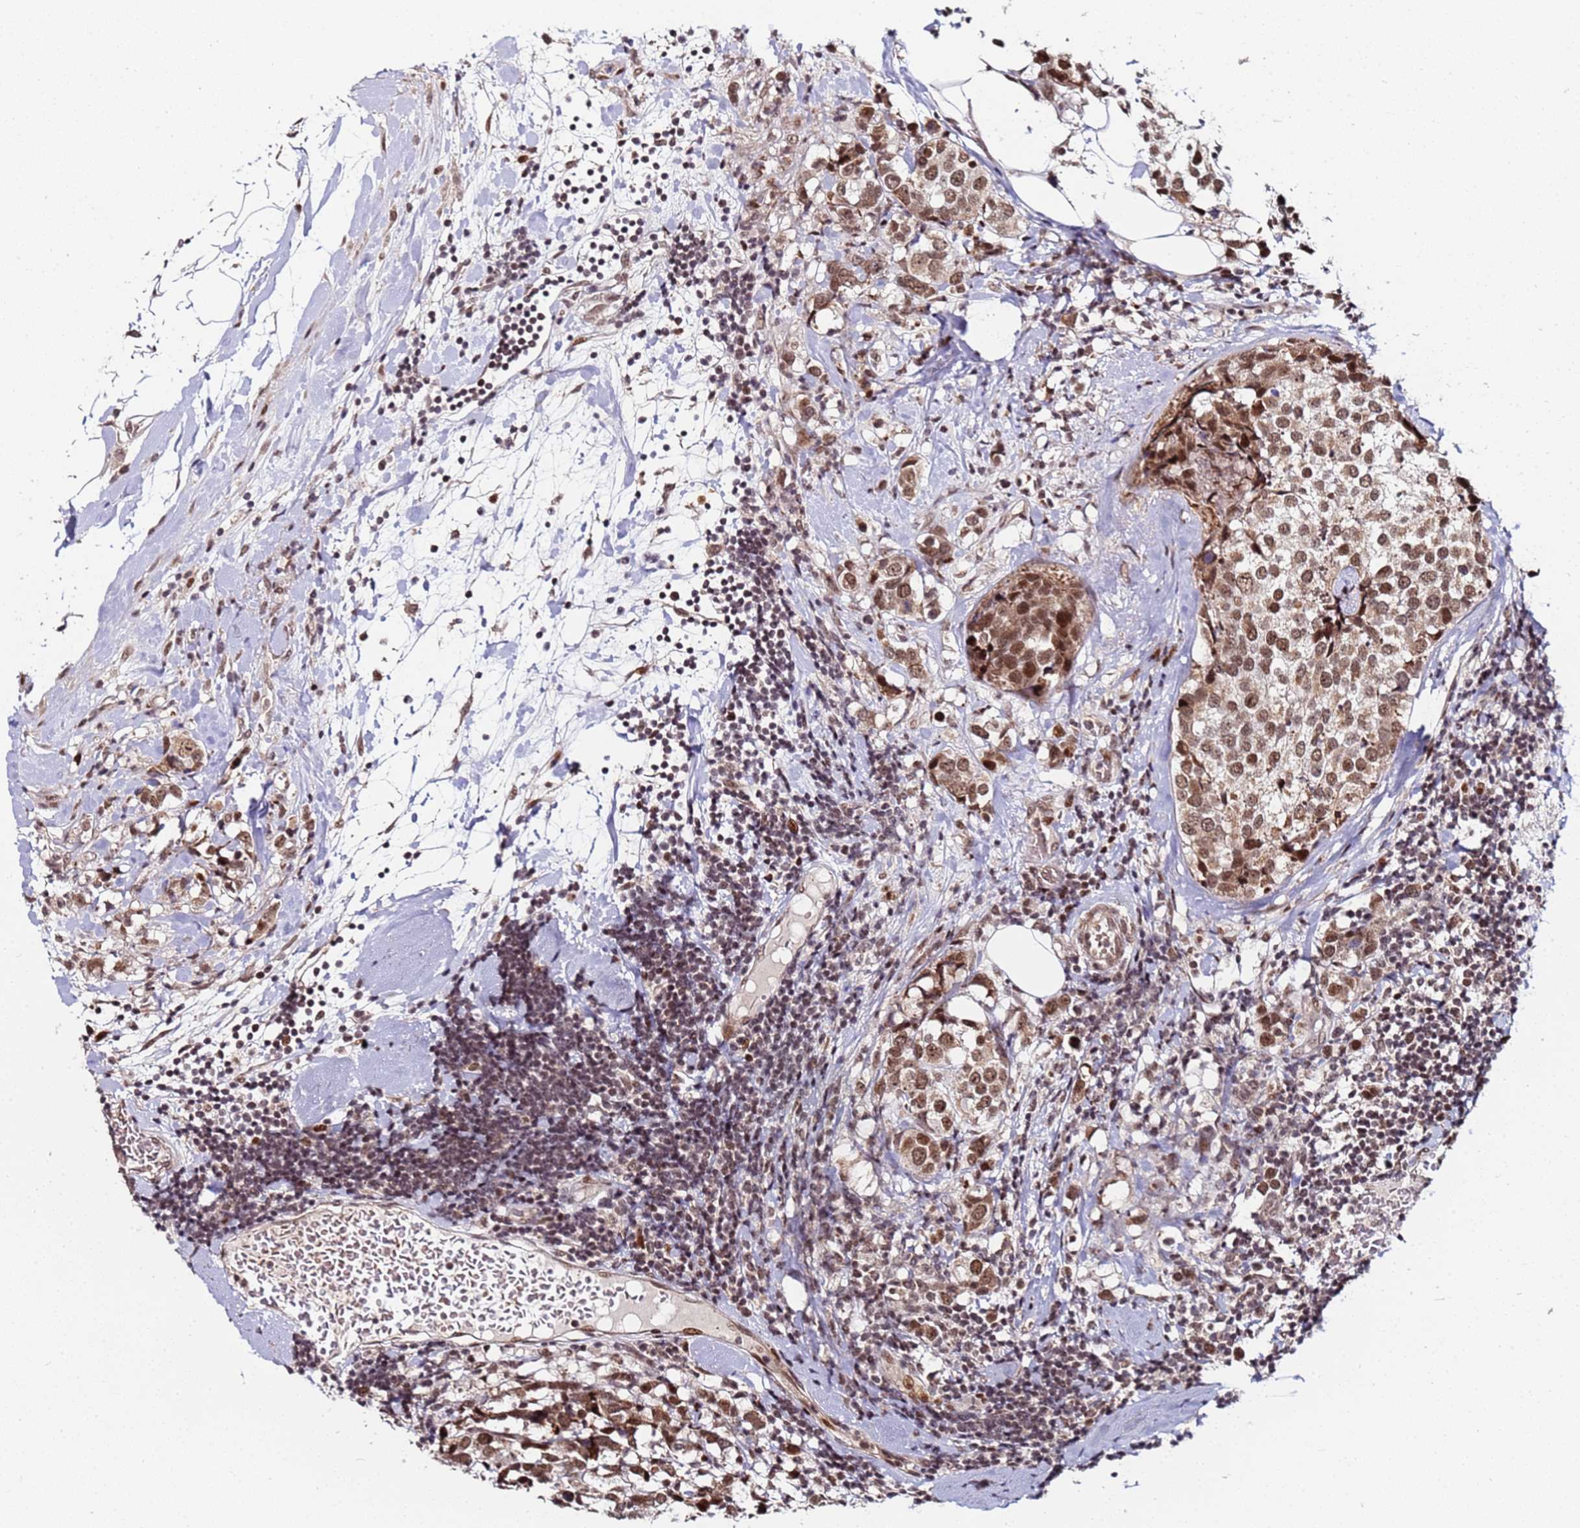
{"staining": {"intensity": "moderate", "quantity": ">75%", "location": "cytoplasmic/membranous,nuclear"}, "tissue": "breast cancer", "cell_type": "Tumor cells", "image_type": "cancer", "snomed": [{"axis": "morphology", "description": "Lobular carcinoma"}, {"axis": "topography", "description": "Breast"}], "caption": "Immunohistochemical staining of breast cancer shows medium levels of moderate cytoplasmic/membranous and nuclear expression in approximately >75% of tumor cells.", "gene": "PPM1H", "patient": {"sex": "female", "age": 59}}